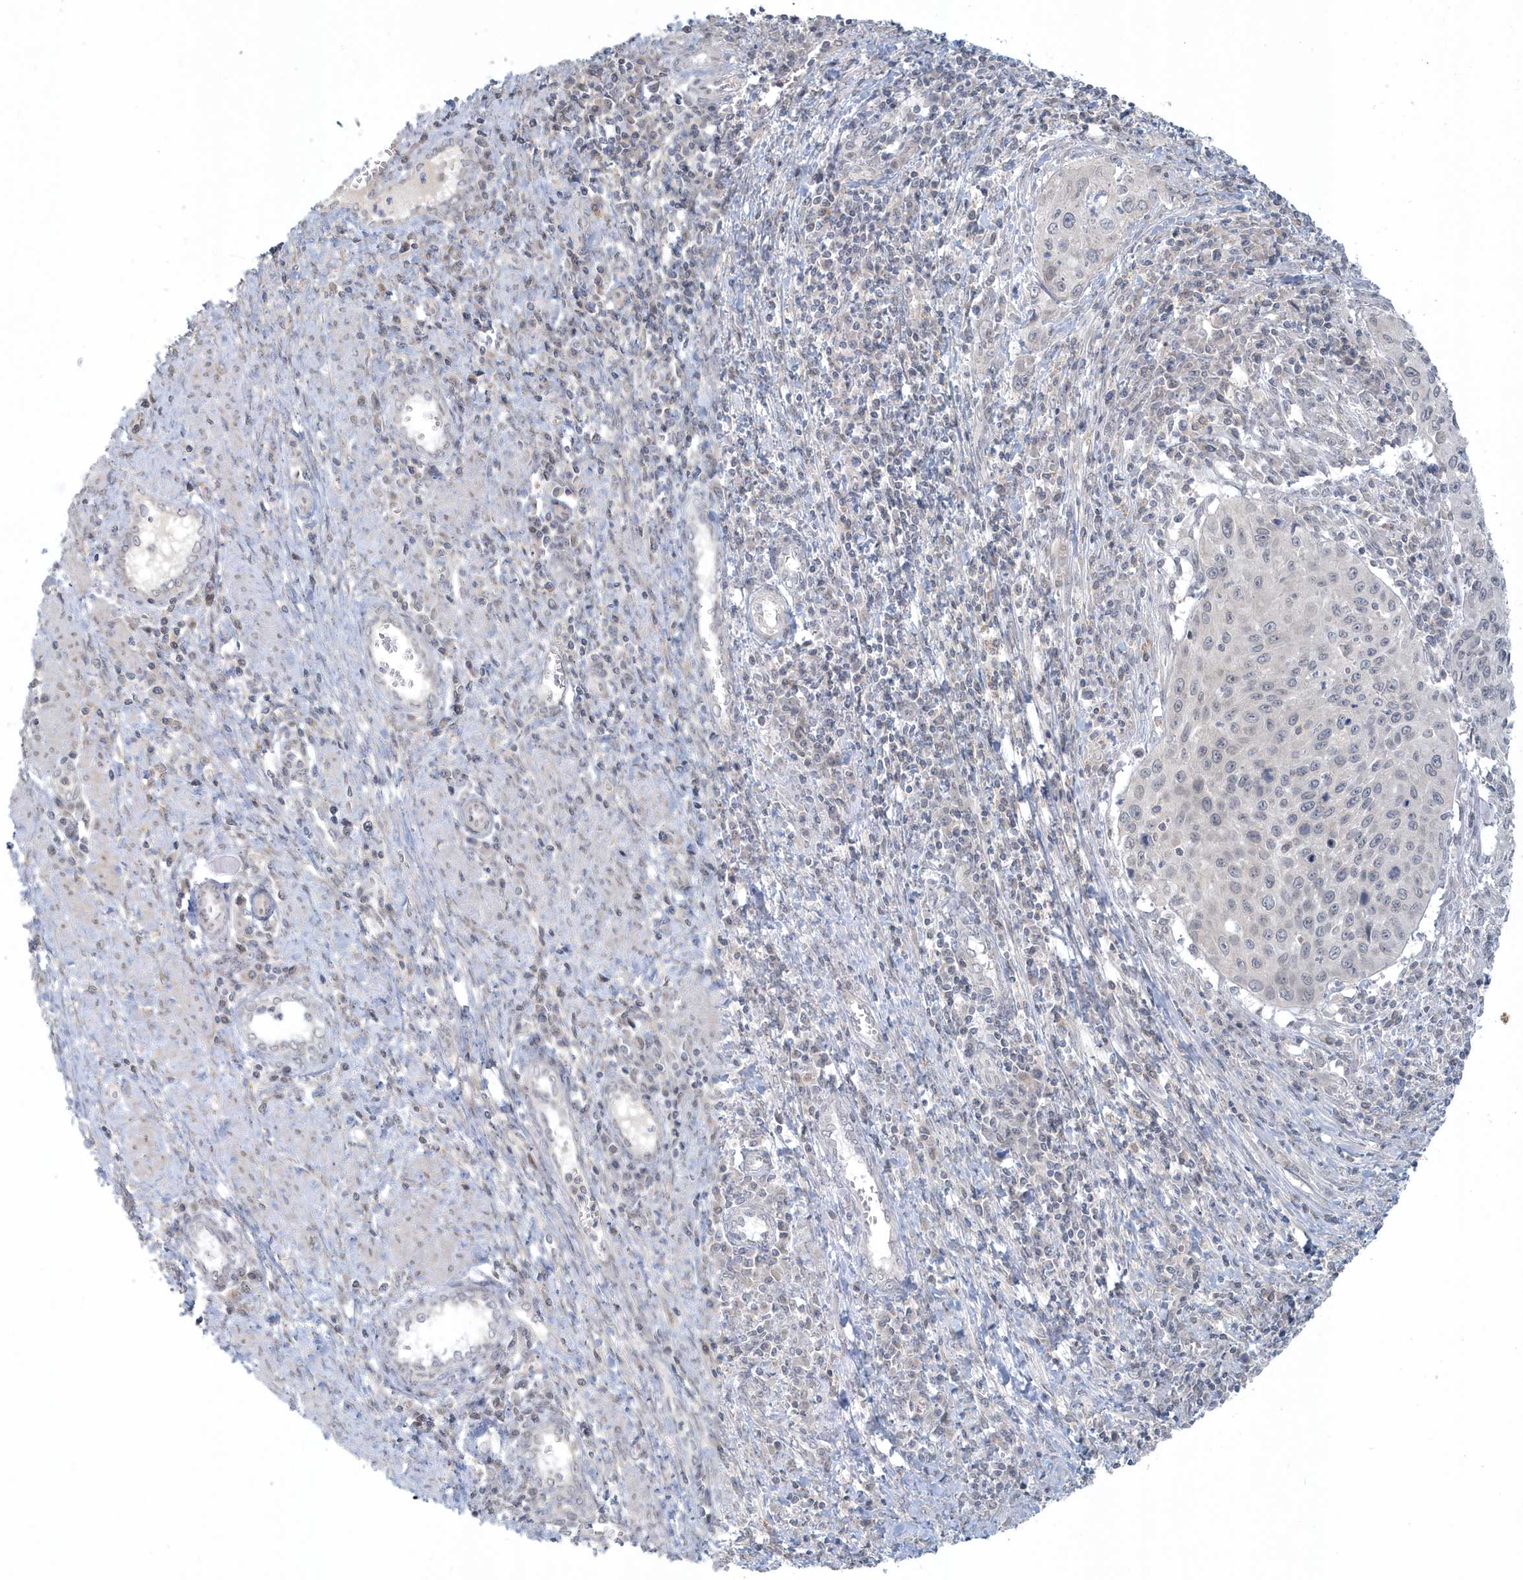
{"staining": {"intensity": "negative", "quantity": "none", "location": "none"}, "tissue": "cervical cancer", "cell_type": "Tumor cells", "image_type": "cancer", "snomed": [{"axis": "morphology", "description": "Squamous cell carcinoma, NOS"}, {"axis": "topography", "description": "Cervix"}], "caption": "The IHC photomicrograph has no significant staining in tumor cells of cervical cancer (squamous cell carcinoma) tissue. (DAB immunohistochemistry (IHC) with hematoxylin counter stain).", "gene": "BLTP3A", "patient": {"sex": "female", "age": 32}}